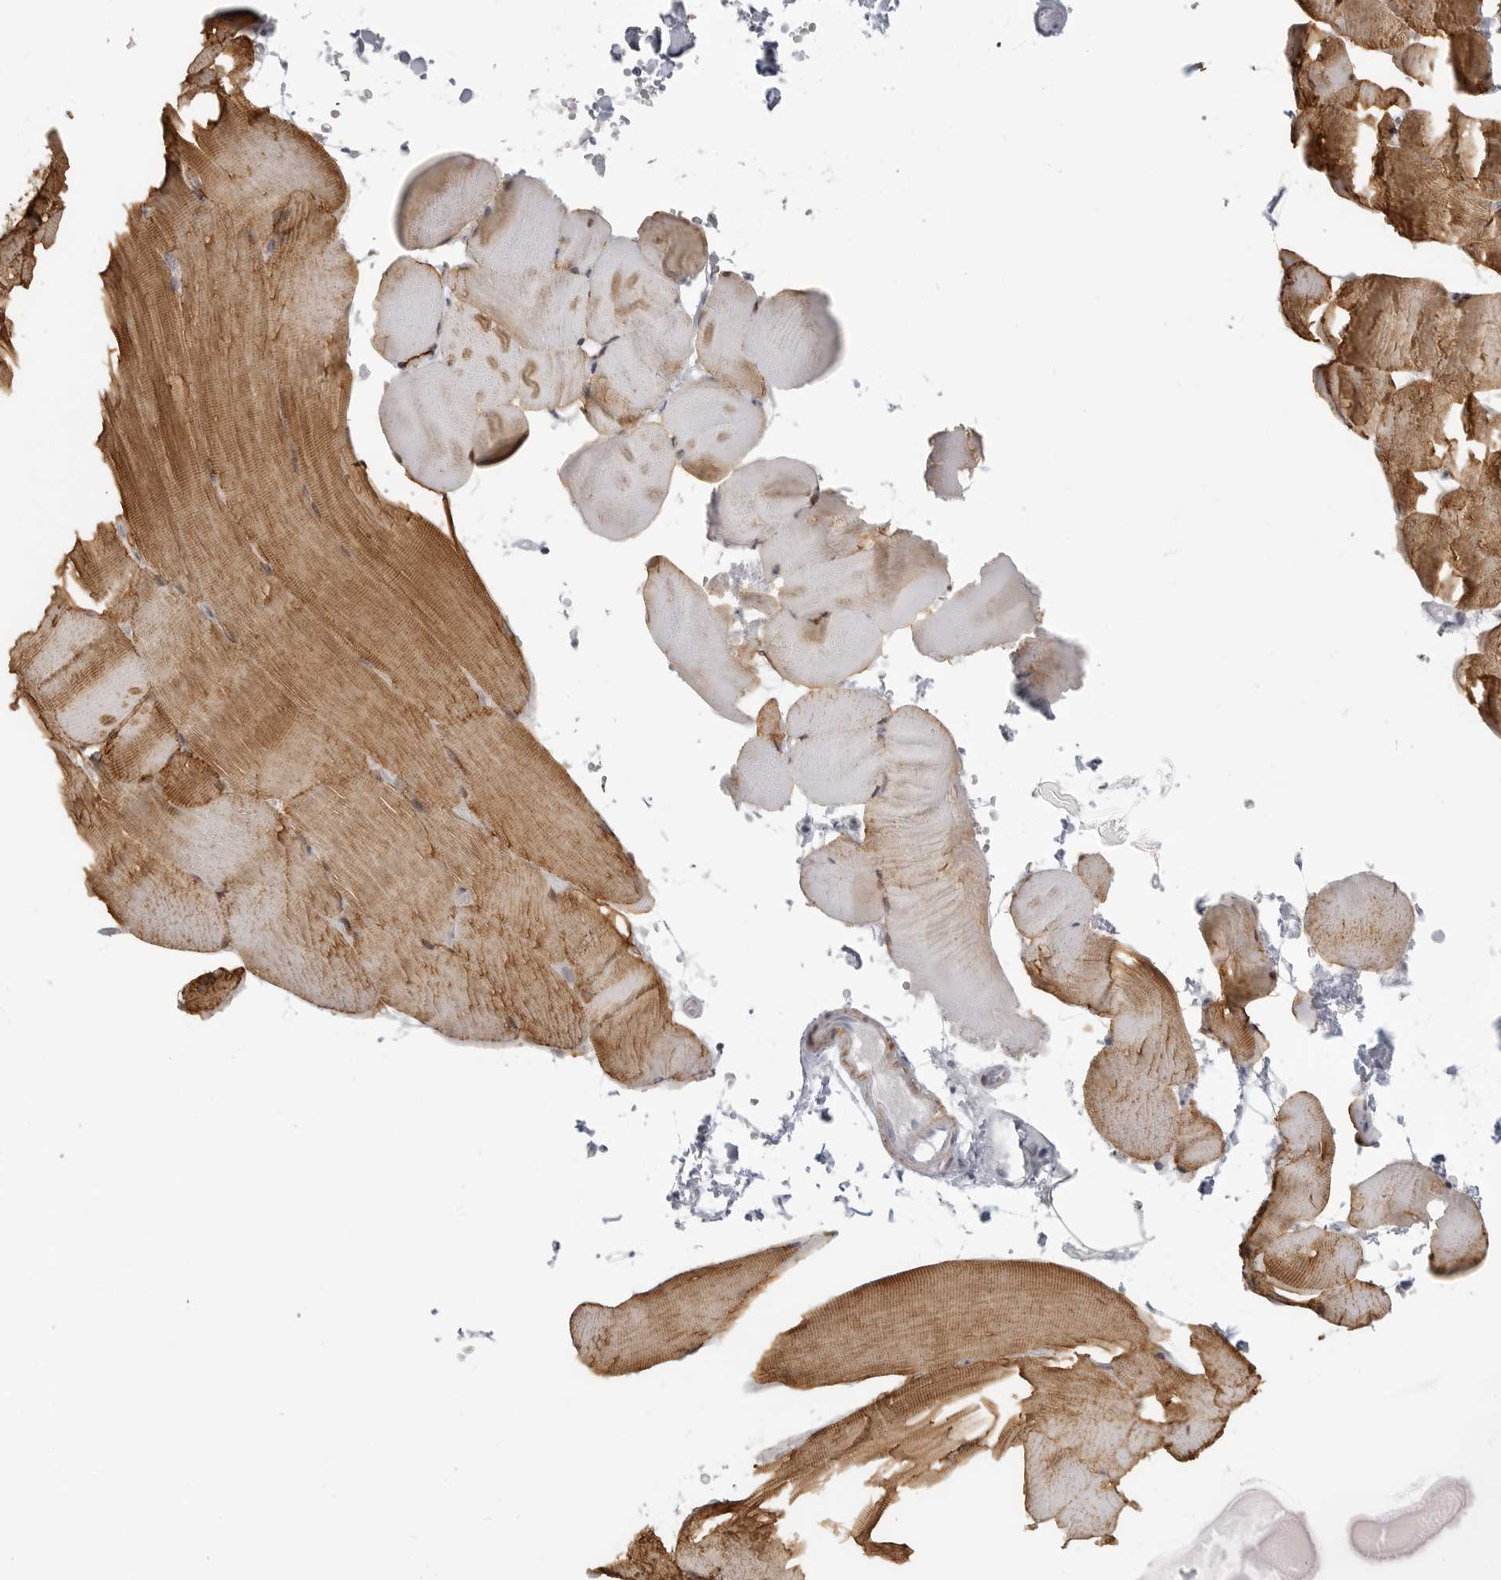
{"staining": {"intensity": "moderate", "quantity": ">75%", "location": "cytoplasmic/membranous"}, "tissue": "skeletal muscle", "cell_type": "Myocytes", "image_type": "normal", "snomed": [{"axis": "morphology", "description": "Normal tissue, NOS"}, {"axis": "topography", "description": "Skeletal muscle"}, {"axis": "topography", "description": "Parathyroid gland"}], "caption": "Myocytes demonstrate medium levels of moderate cytoplasmic/membranous expression in about >75% of cells in unremarkable human skeletal muscle. Ihc stains the protein in brown and the nuclei are stained blue.", "gene": "MAP7D1", "patient": {"sex": "female", "age": 37}}